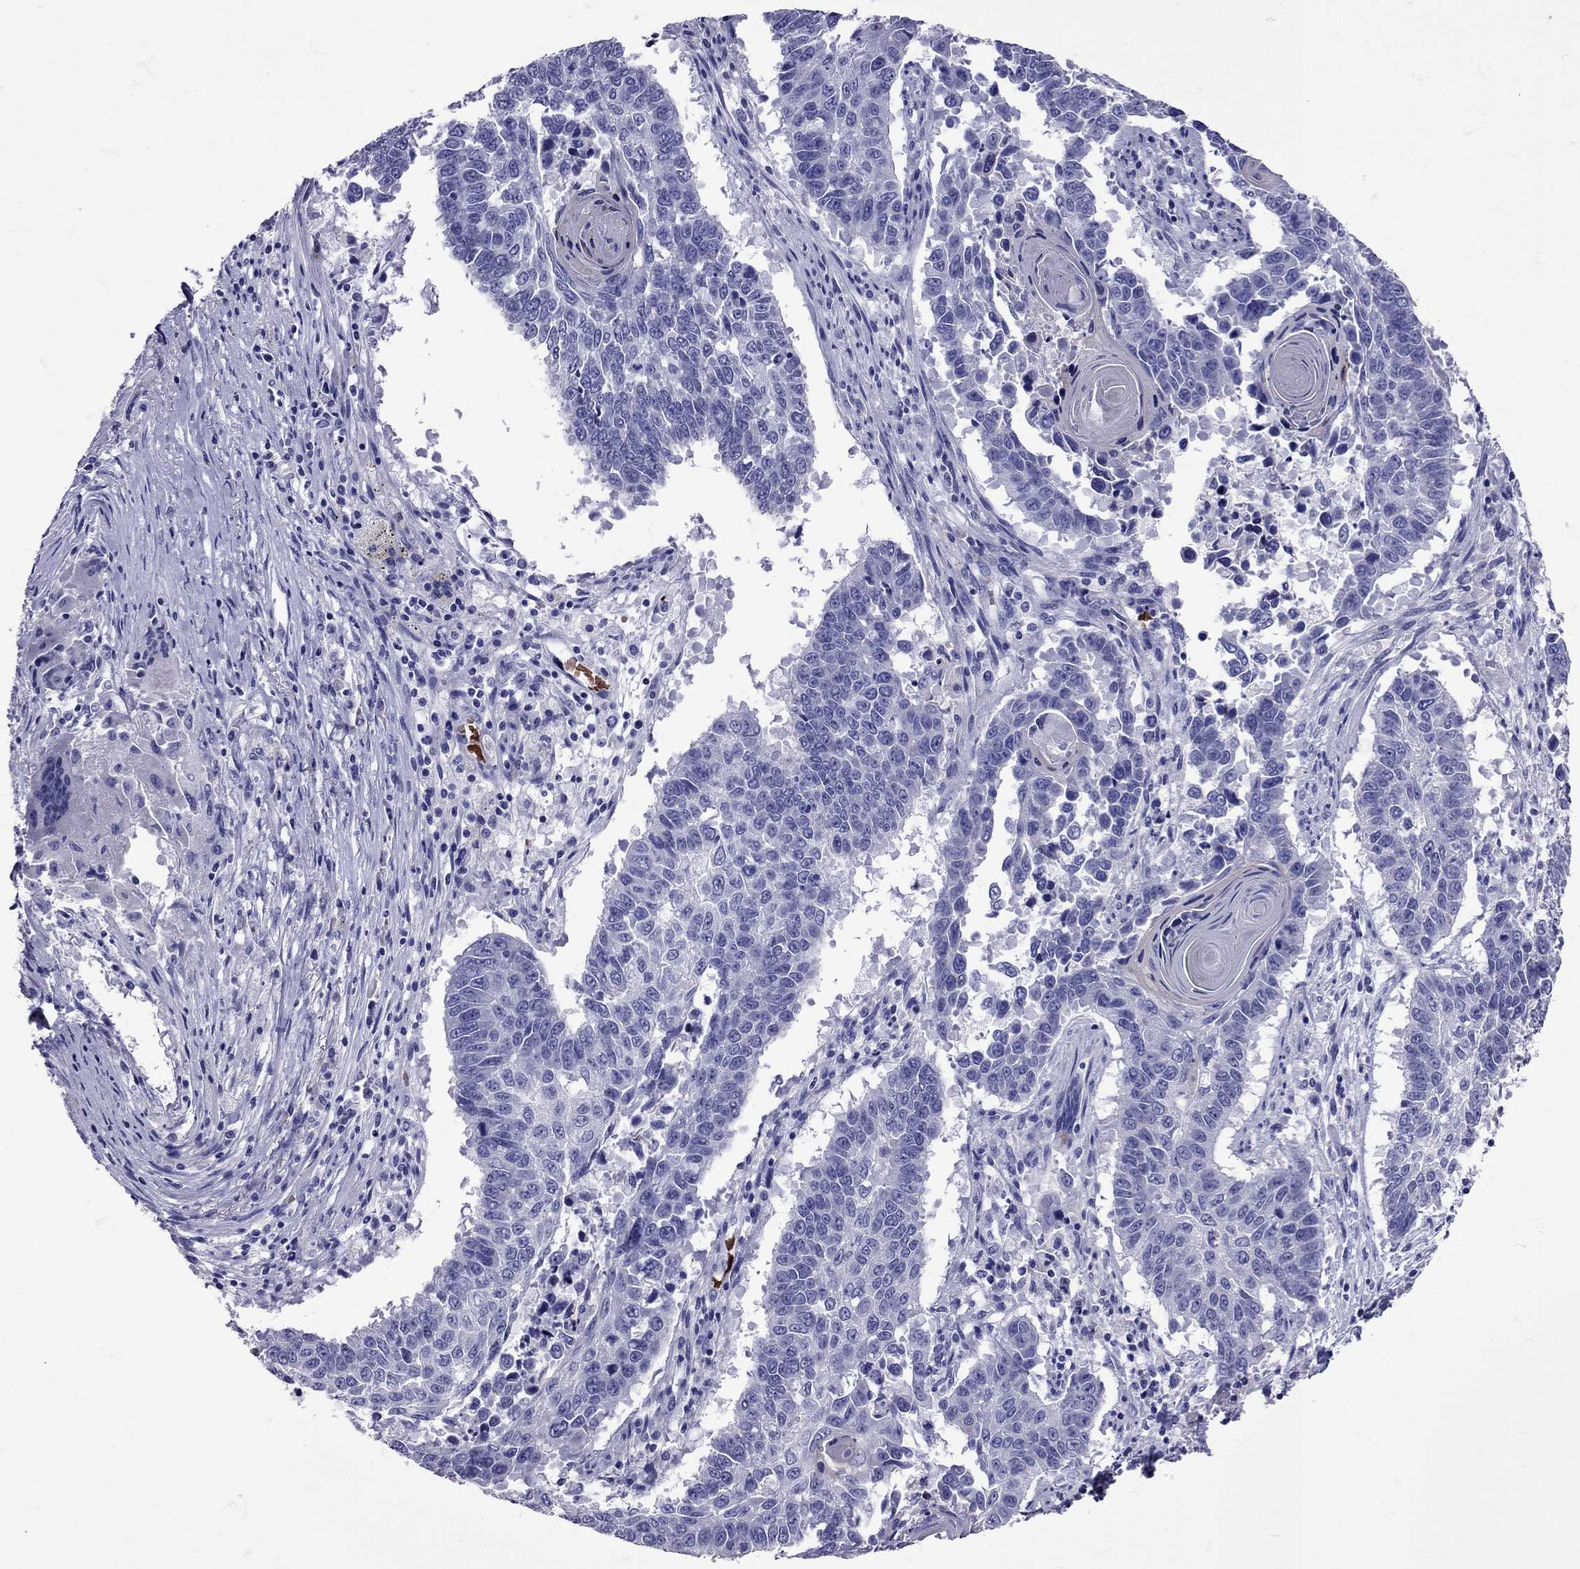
{"staining": {"intensity": "negative", "quantity": "none", "location": "none"}, "tissue": "lung cancer", "cell_type": "Tumor cells", "image_type": "cancer", "snomed": [{"axis": "morphology", "description": "Squamous cell carcinoma, NOS"}, {"axis": "topography", "description": "Lung"}], "caption": "DAB (3,3'-diaminobenzidine) immunohistochemical staining of human lung cancer (squamous cell carcinoma) demonstrates no significant positivity in tumor cells. (Immunohistochemistry (ihc), brightfield microscopy, high magnification).", "gene": "TBR1", "patient": {"sex": "male", "age": 73}}